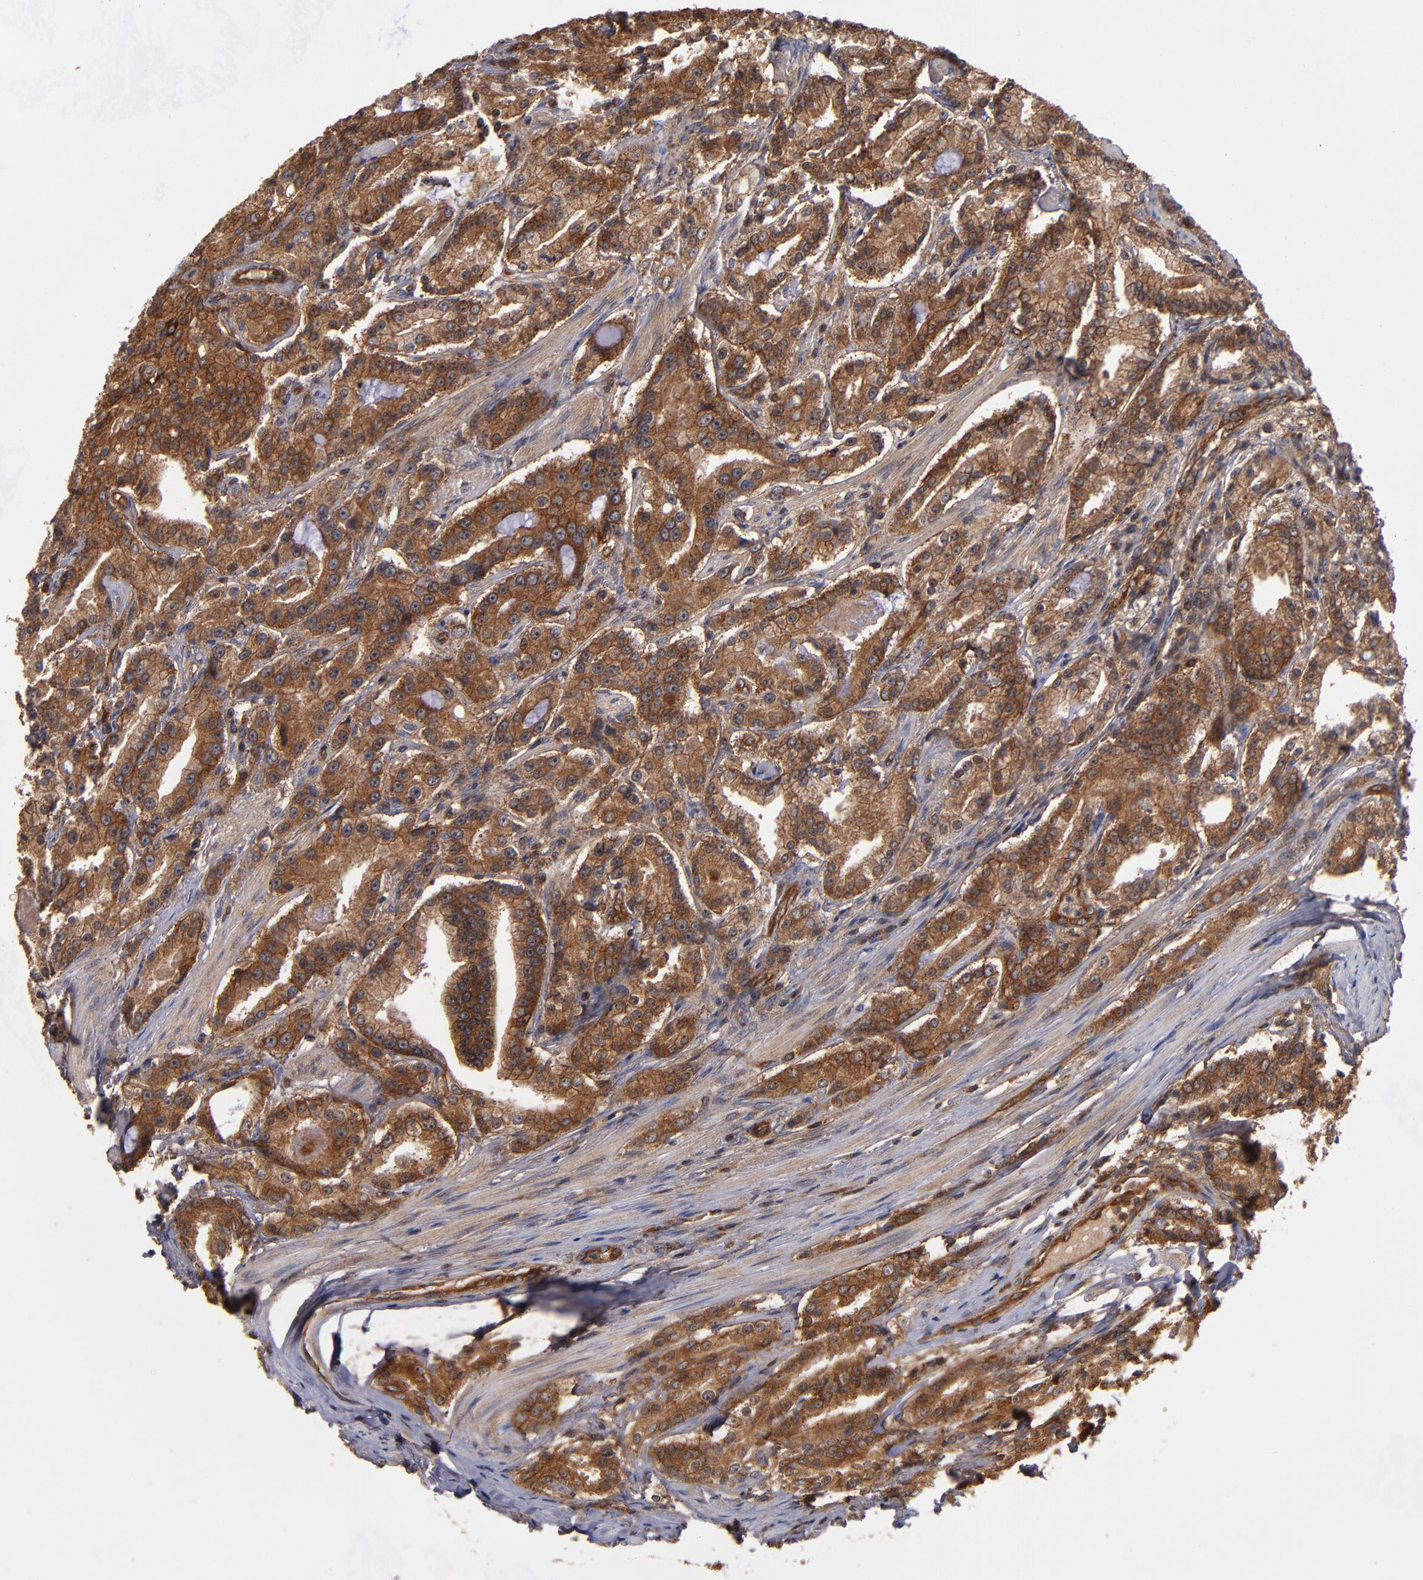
{"staining": {"intensity": "strong", "quantity": ">75%", "location": "cytoplasmic/membranous"}, "tissue": "prostate cancer", "cell_type": "Tumor cells", "image_type": "cancer", "snomed": [{"axis": "morphology", "description": "Adenocarcinoma, Medium grade"}, {"axis": "topography", "description": "Prostate"}], "caption": "Brown immunohistochemical staining in human medium-grade adenocarcinoma (prostate) reveals strong cytoplasmic/membranous positivity in approximately >75% of tumor cells.", "gene": "BDKRB1", "patient": {"sex": "male", "age": 72}}